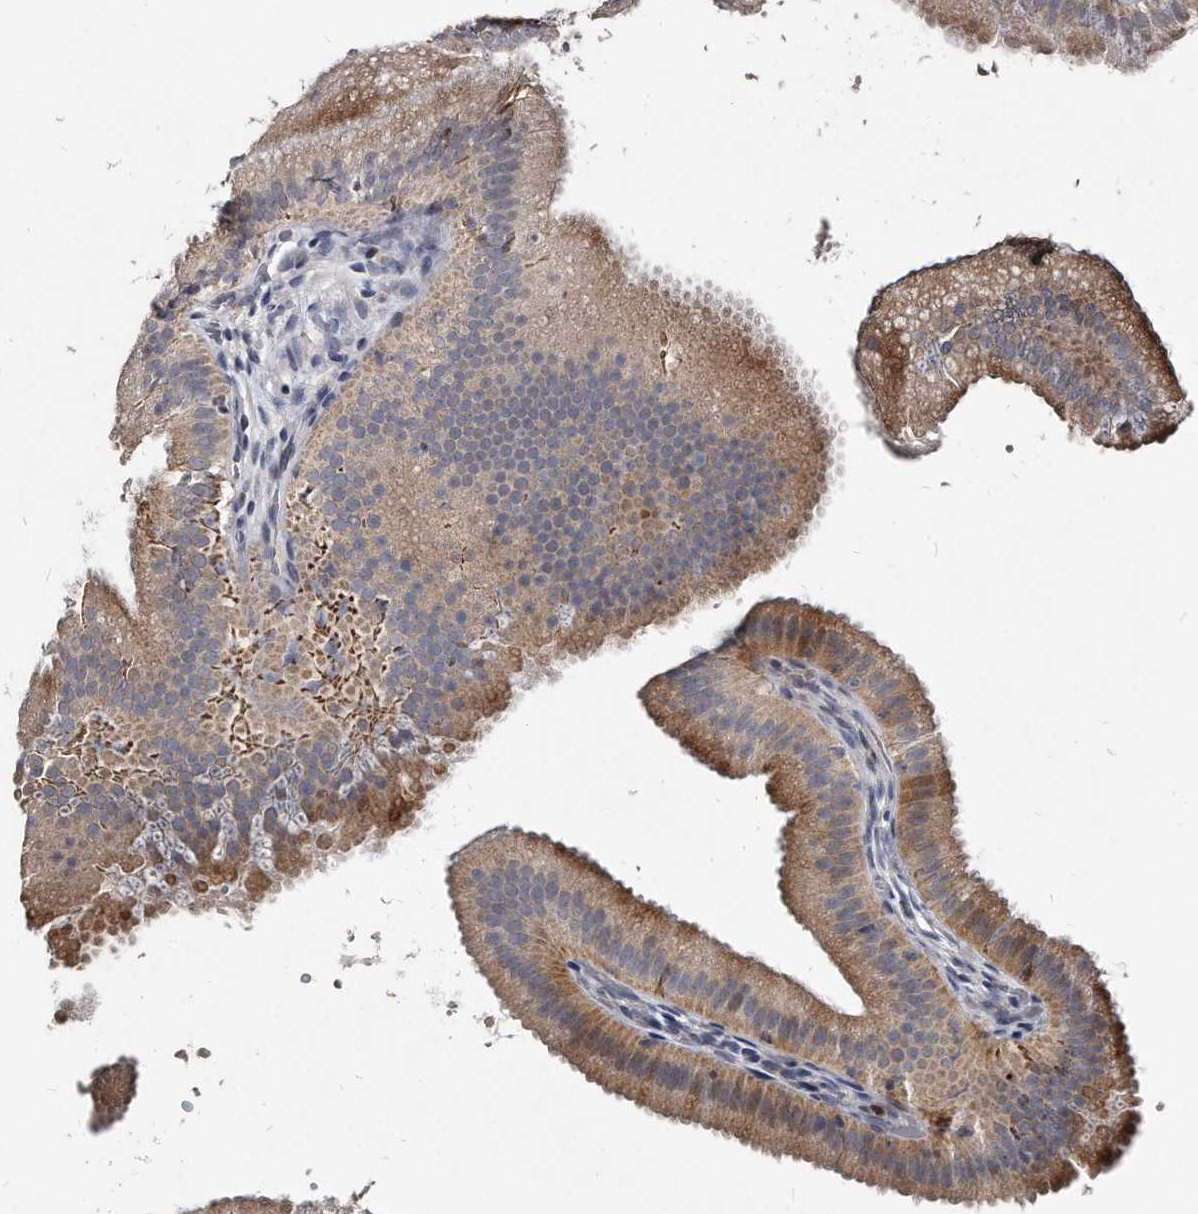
{"staining": {"intensity": "moderate", "quantity": ">75%", "location": "cytoplasmic/membranous"}, "tissue": "gallbladder", "cell_type": "Glandular cells", "image_type": "normal", "snomed": [{"axis": "morphology", "description": "Normal tissue, NOS"}, {"axis": "topography", "description": "Gallbladder"}], "caption": "Human gallbladder stained with a brown dye shows moderate cytoplasmic/membranous positive staining in approximately >75% of glandular cells.", "gene": "KLHDC3", "patient": {"sex": "female", "age": 30}}